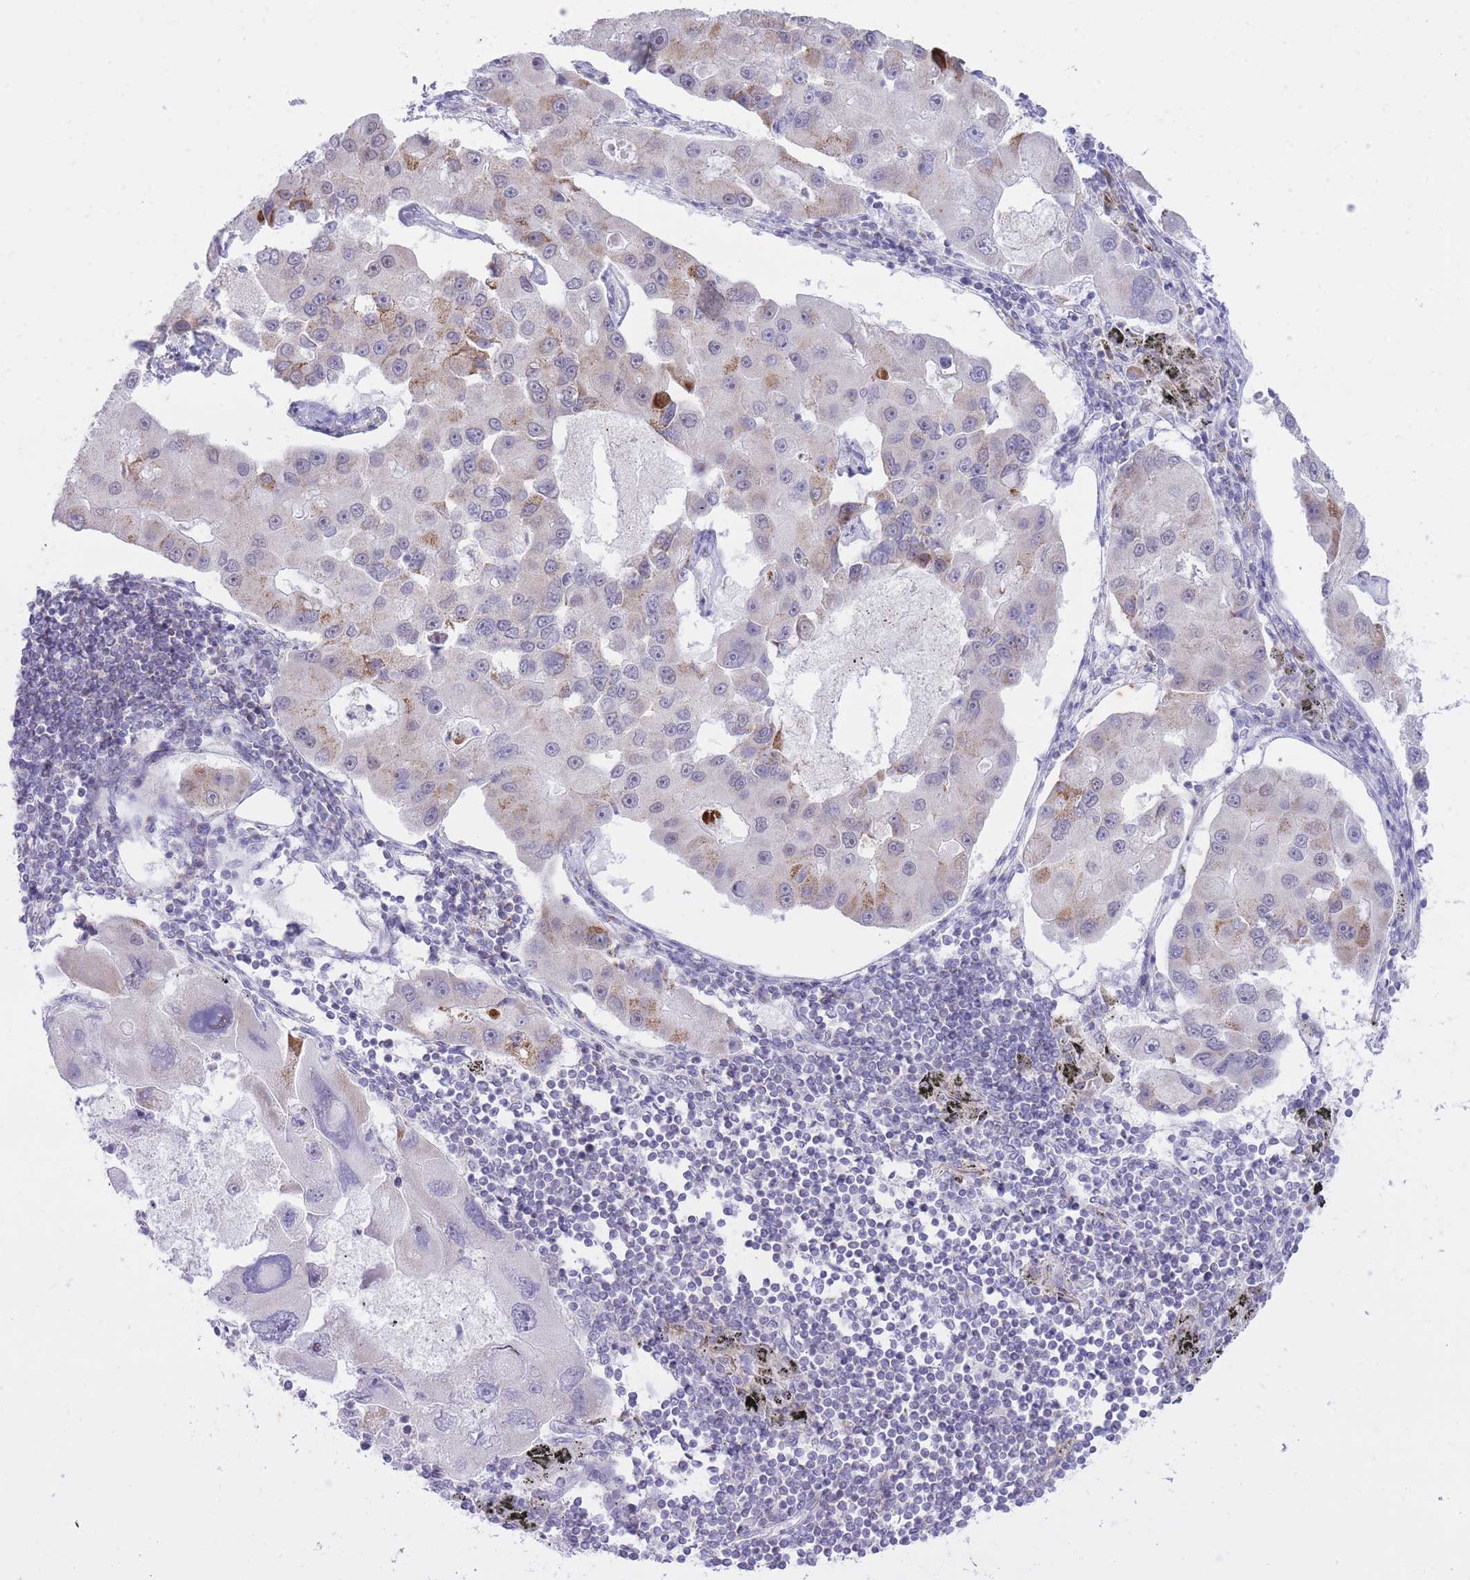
{"staining": {"intensity": "moderate", "quantity": "<25%", "location": "cytoplasmic/membranous"}, "tissue": "lung cancer", "cell_type": "Tumor cells", "image_type": "cancer", "snomed": [{"axis": "morphology", "description": "Adenocarcinoma, NOS"}, {"axis": "topography", "description": "Lung"}], "caption": "Immunohistochemical staining of human lung cancer shows moderate cytoplasmic/membranous protein staining in approximately <25% of tumor cells.", "gene": "DENND2D", "patient": {"sex": "female", "age": 54}}